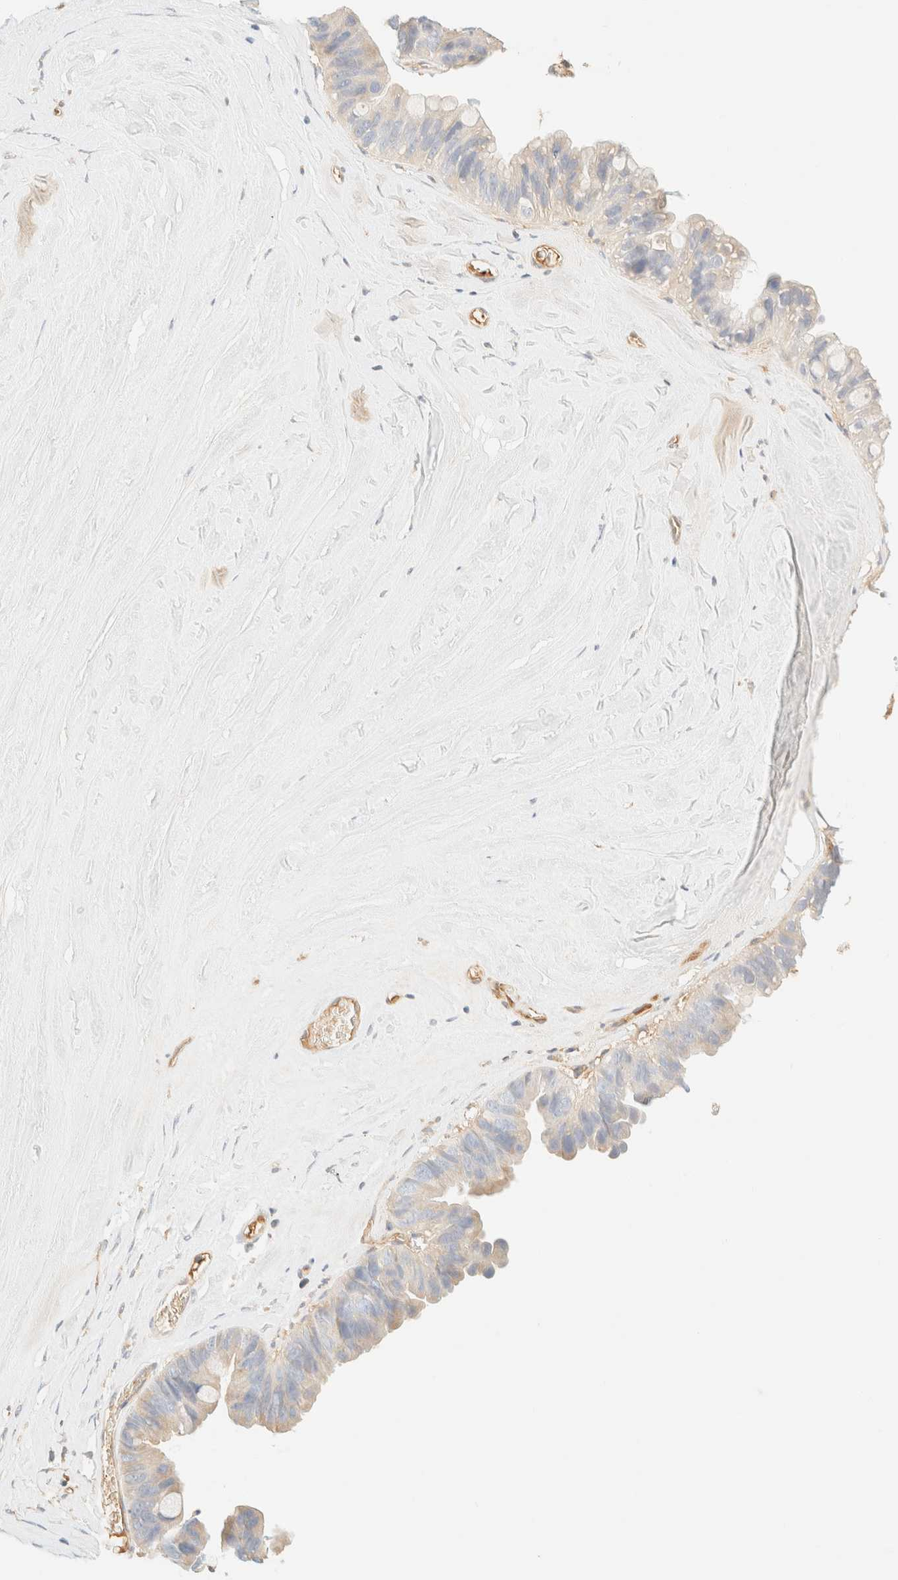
{"staining": {"intensity": "weak", "quantity": "25%-75%", "location": "cytoplasmic/membranous"}, "tissue": "ovarian cancer", "cell_type": "Tumor cells", "image_type": "cancer", "snomed": [{"axis": "morphology", "description": "Cystadenocarcinoma, mucinous, NOS"}, {"axis": "topography", "description": "Ovary"}], "caption": "Weak cytoplasmic/membranous expression for a protein is appreciated in about 25%-75% of tumor cells of ovarian cancer (mucinous cystadenocarcinoma) using immunohistochemistry.", "gene": "FHOD1", "patient": {"sex": "female", "age": 61}}